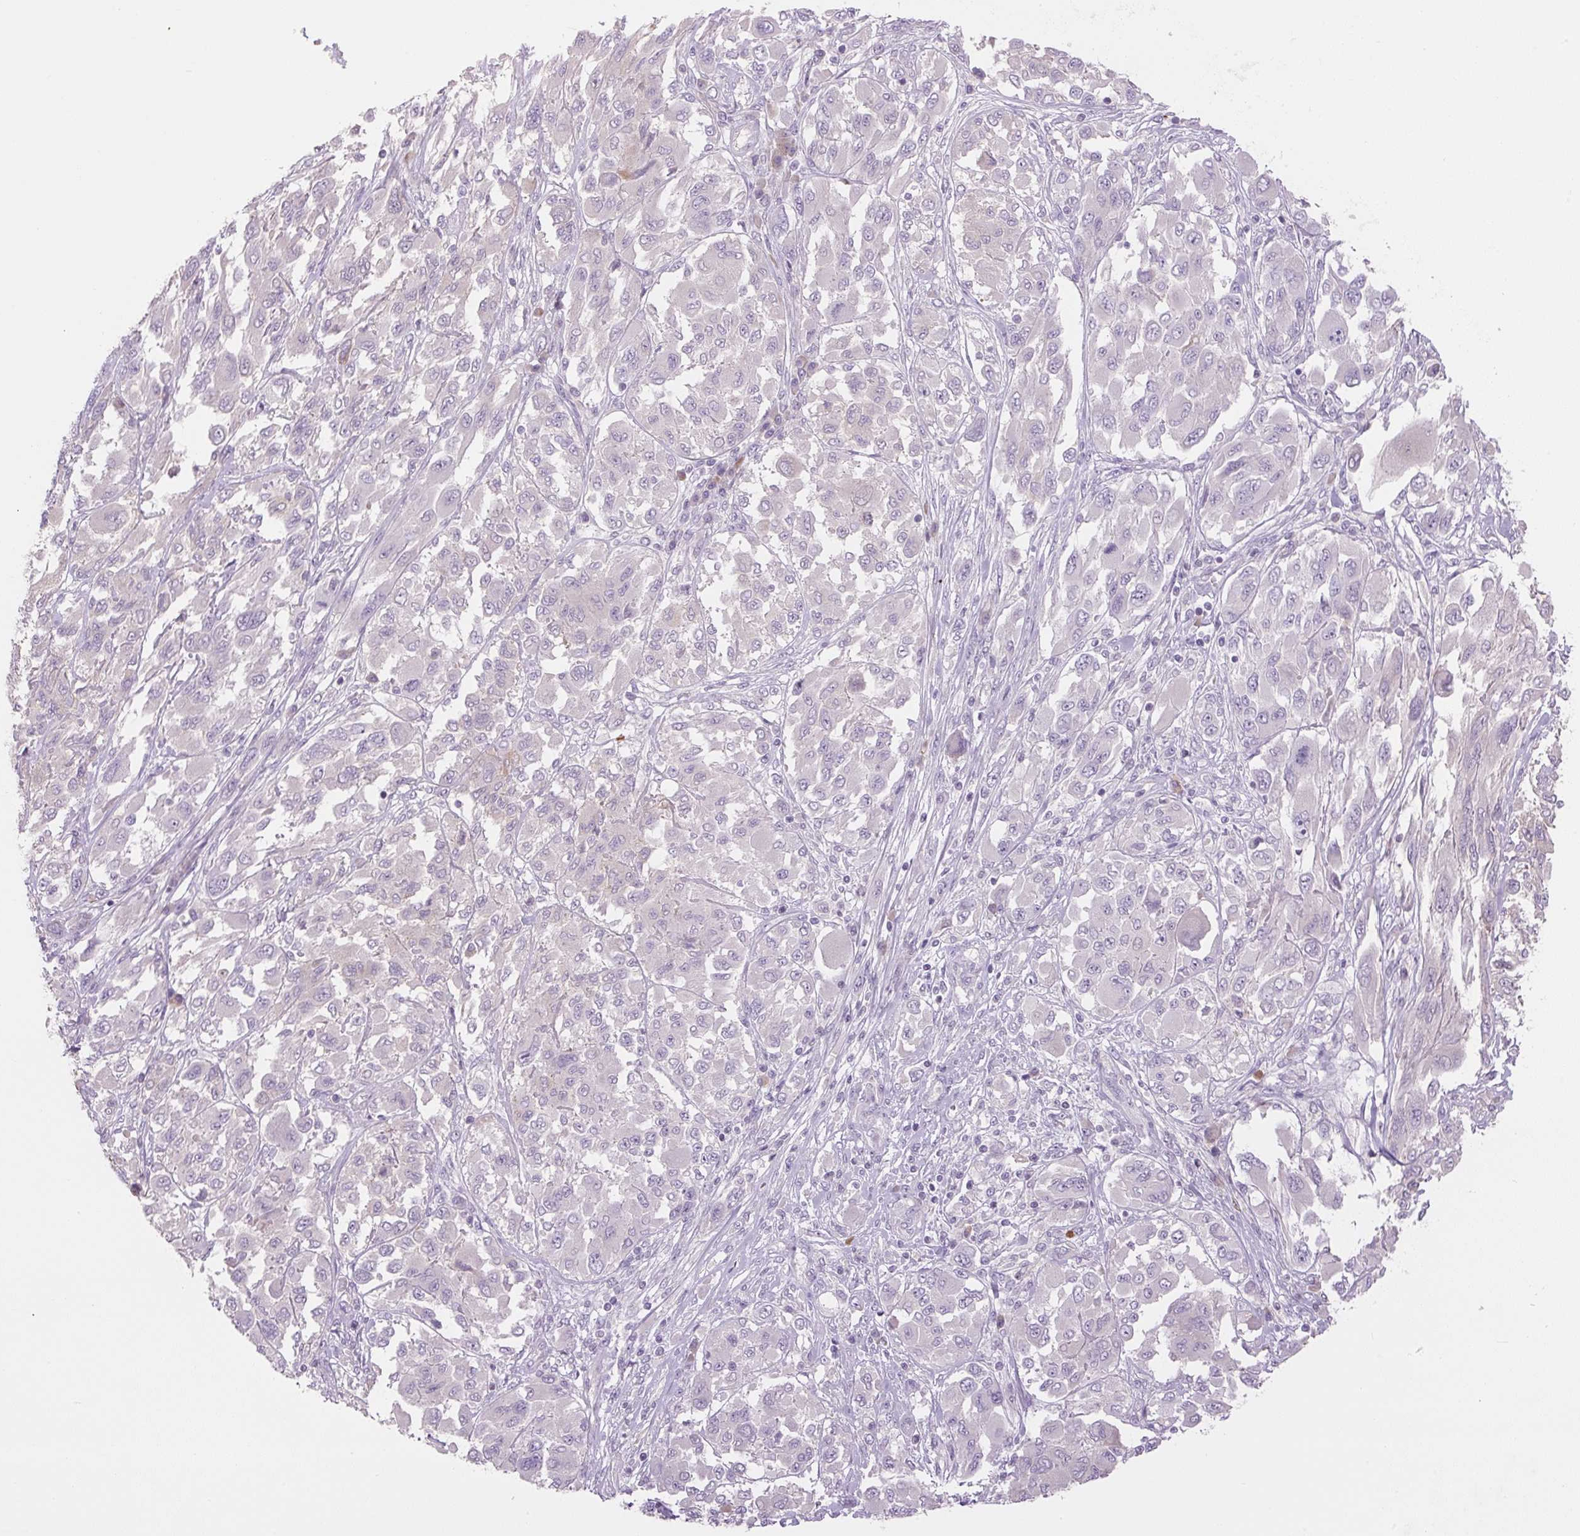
{"staining": {"intensity": "negative", "quantity": "none", "location": "none"}, "tissue": "melanoma", "cell_type": "Tumor cells", "image_type": "cancer", "snomed": [{"axis": "morphology", "description": "Malignant melanoma, NOS"}, {"axis": "topography", "description": "Skin"}], "caption": "Malignant melanoma was stained to show a protein in brown. There is no significant positivity in tumor cells.", "gene": "TMEM100", "patient": {"sex": "female", "age": 91}}